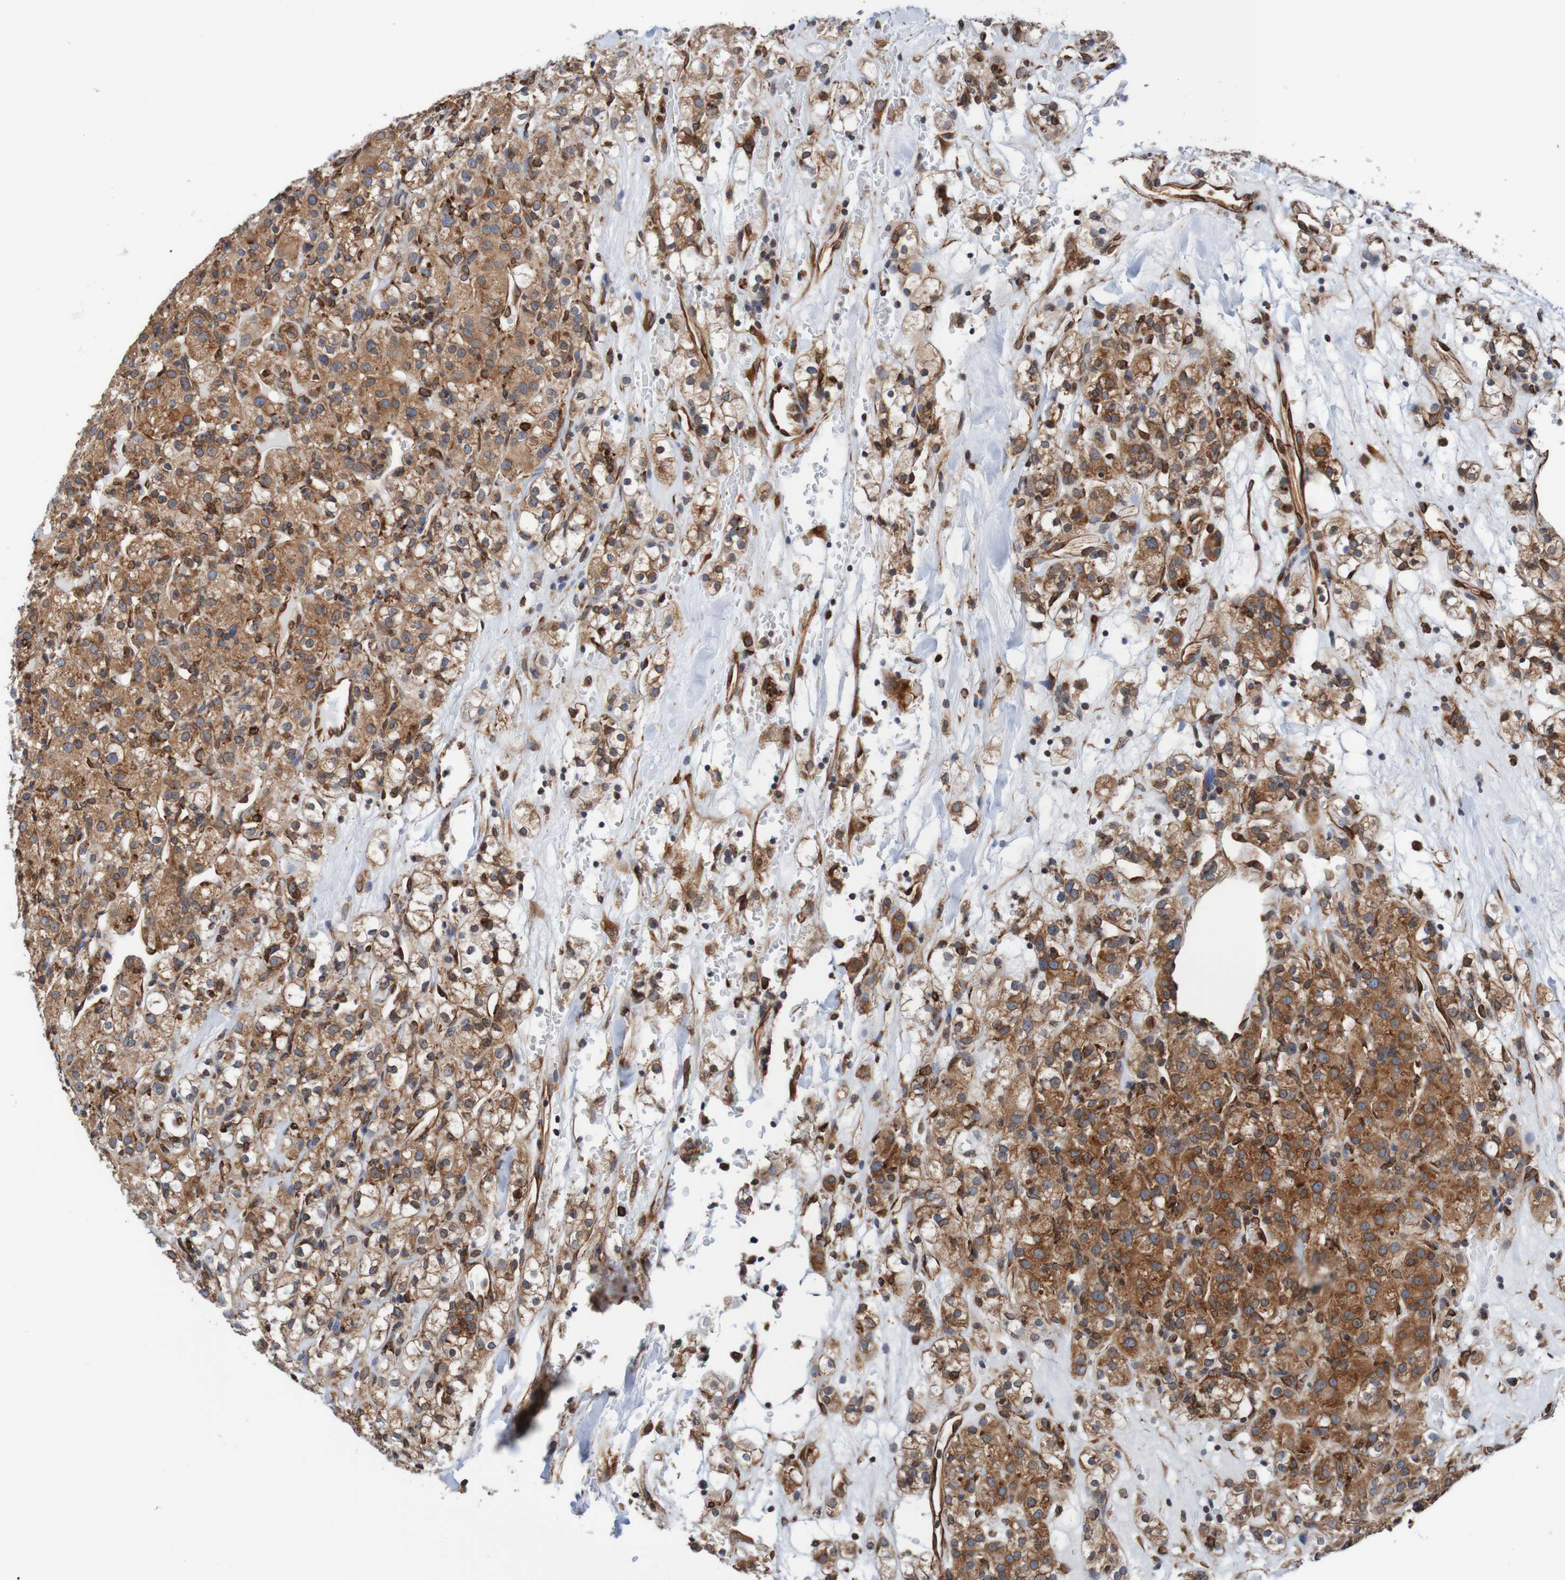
{"staining": {"intensity": "strong", "quantity": ">75%", "location": "cytoplasmic/membranous,nuclear"}, "tissue": "renal cancer", "cell_type": "Tumor cells", "image_type": "cancer", "snomed": [{"axis": "morphology", "description": "Normal tissue, NOS"}, {"axis": "morphology", "description": "Adenocarcinoma, NOS"}, {"axis": "topography", "description": "Kidney"}], "caption": "Protein expression analysis of renal adenocarcinoma displays strong cytoplasmic/membranous and nuclear positivity in approximately >75% of tumor cells. The protein of interest is stained brown, and the nuclei are stained in blue (DAB IHC with brightfield microscopy, high magnification).", "gene": "TMEM109", "patient": {"sex": "male", "age": 61}}